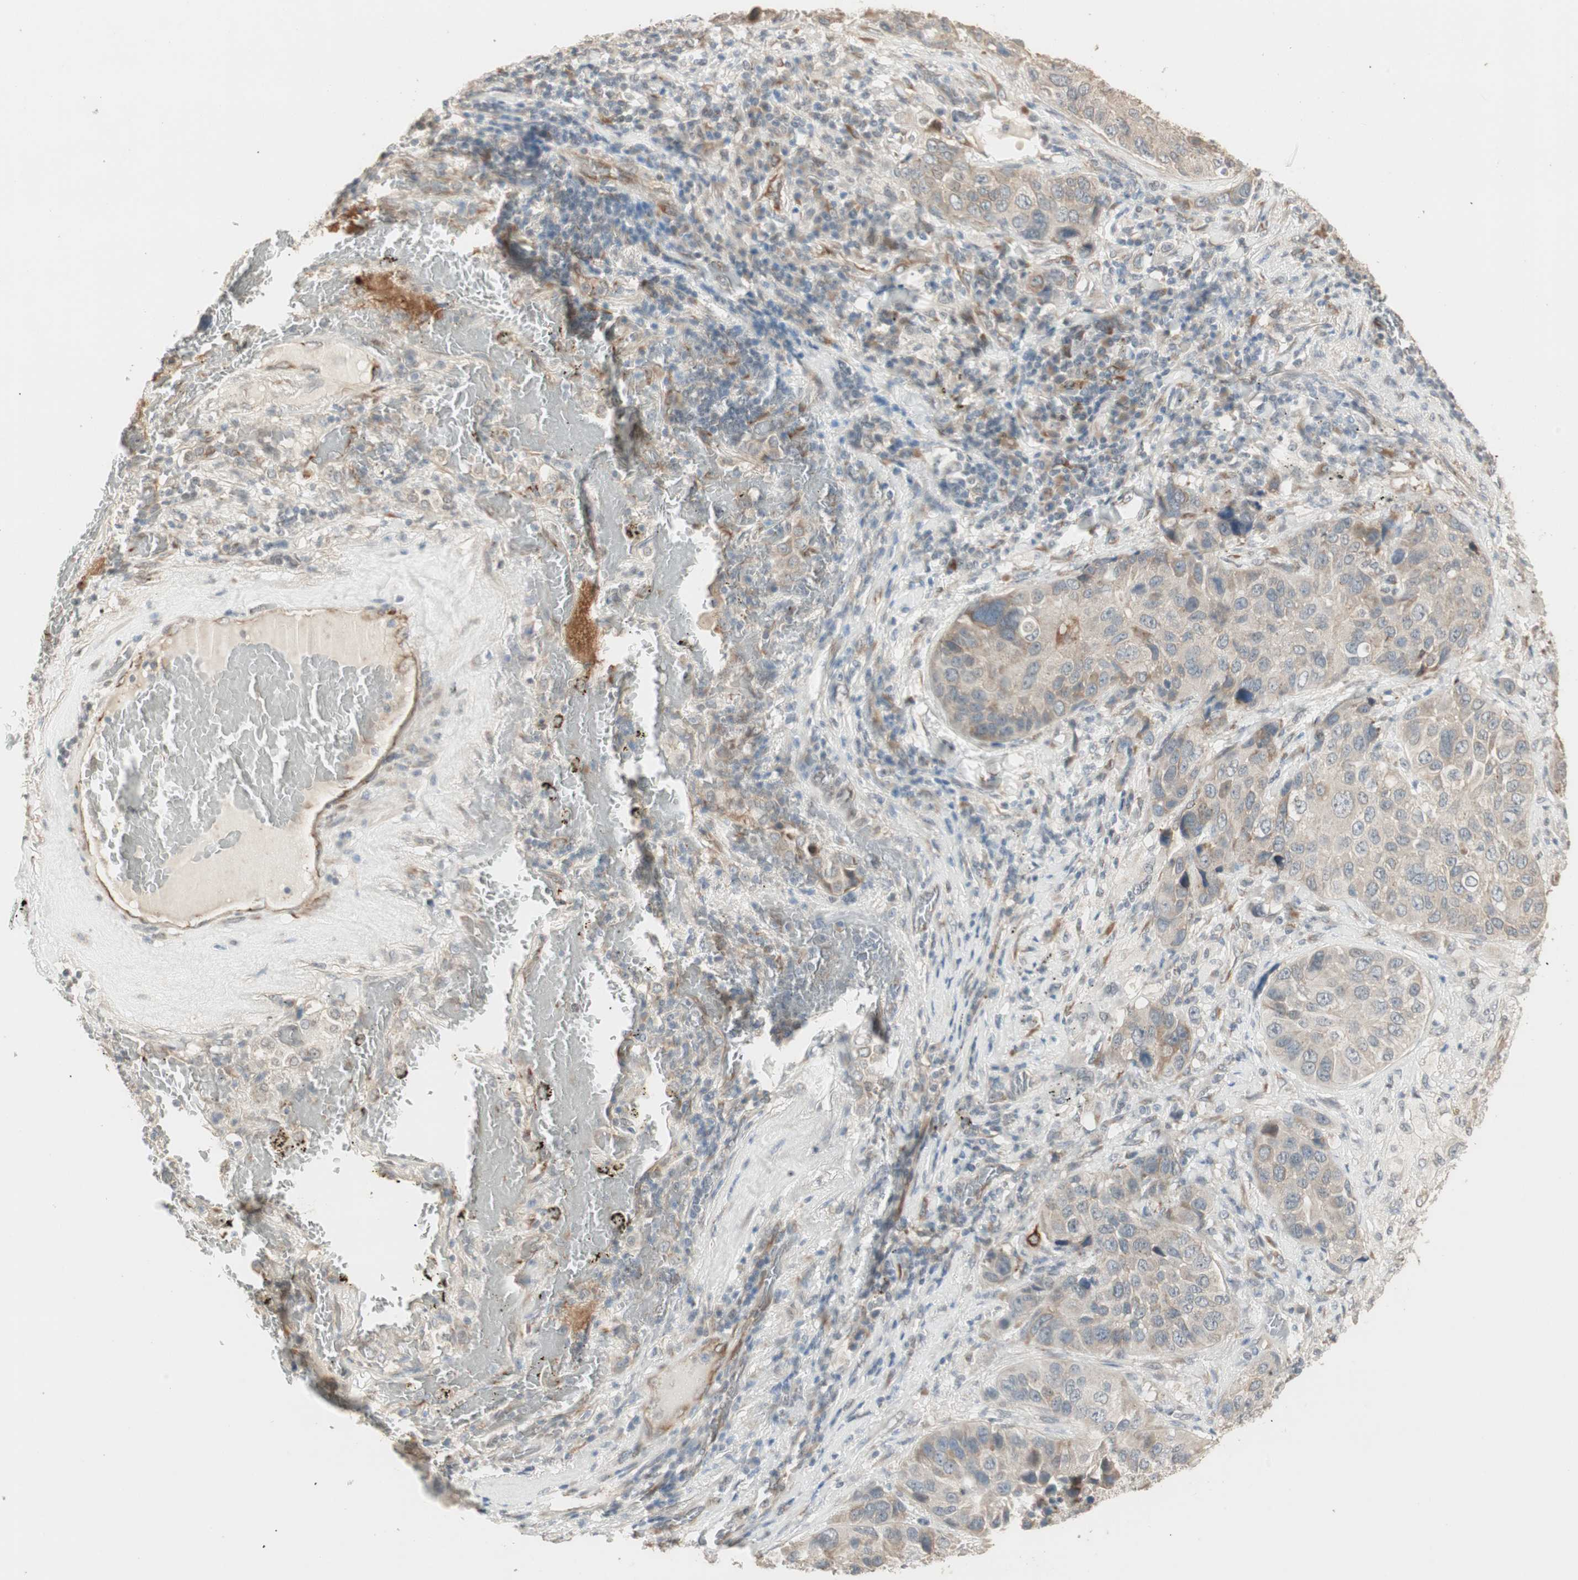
{"staining": {"intensity": "weak", "quantity": "25%-75%", "location": "cytoplasmic/membranous"}, "tissue": "lung cancer", "cell_type": "Tumor cells", "image_type": "cancer", "snomed": [{"axis": "morphology", "description": "Squamous cell carcinoma, NOS"}, {"axis": "topography", "description": "Lung"}], "caption": "Immunohistochemical staining of squamous cell carcinoma (lung) reveals low levels of weak cytoplasmic/membranous positivity in about 25%-75% of tumor cells.", "gene": "TASOR", "patient": {"sex": "male", "age": 57}}